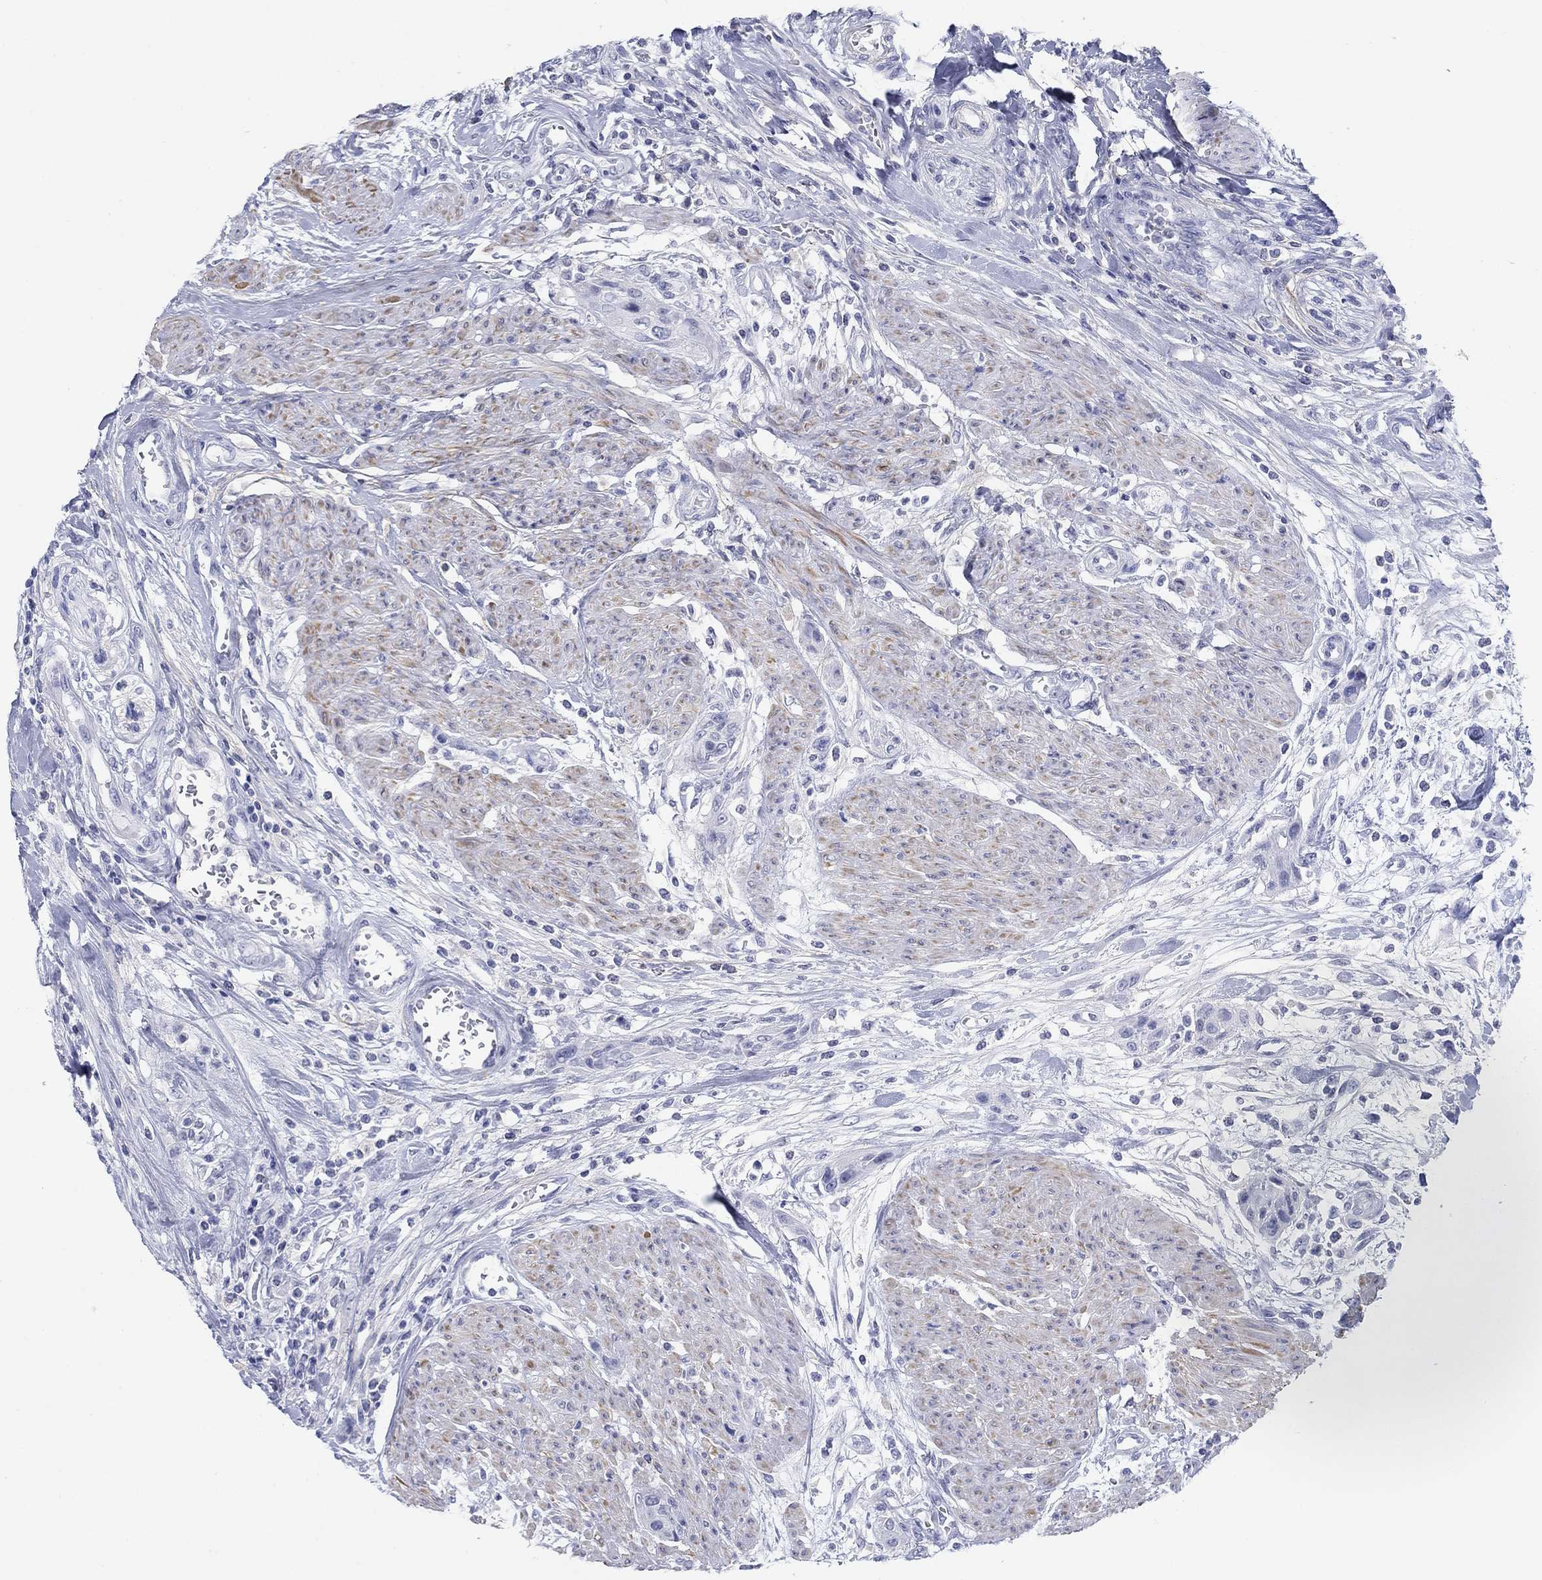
{"staining": {"intensity": "negative", "quantity": "none", "location": "none"}, "tissue": "urothelial cancer", "cell_type": "Tumor cells", "image_type": "cancer", "snomed": [{"axis": "morphology", "description": "Urothelial carcinoma, High grade"}, {"axis": "topography", "description": "Urinary bladder"}], "caption": "IHC photomicrograph of neoplastic tissue: human urothelial cancer stained with DAB demonstrates no significant protein positivity in tumor cells.", "gene": "PDYN", "patient": {"sex": "male", "age": 35}}